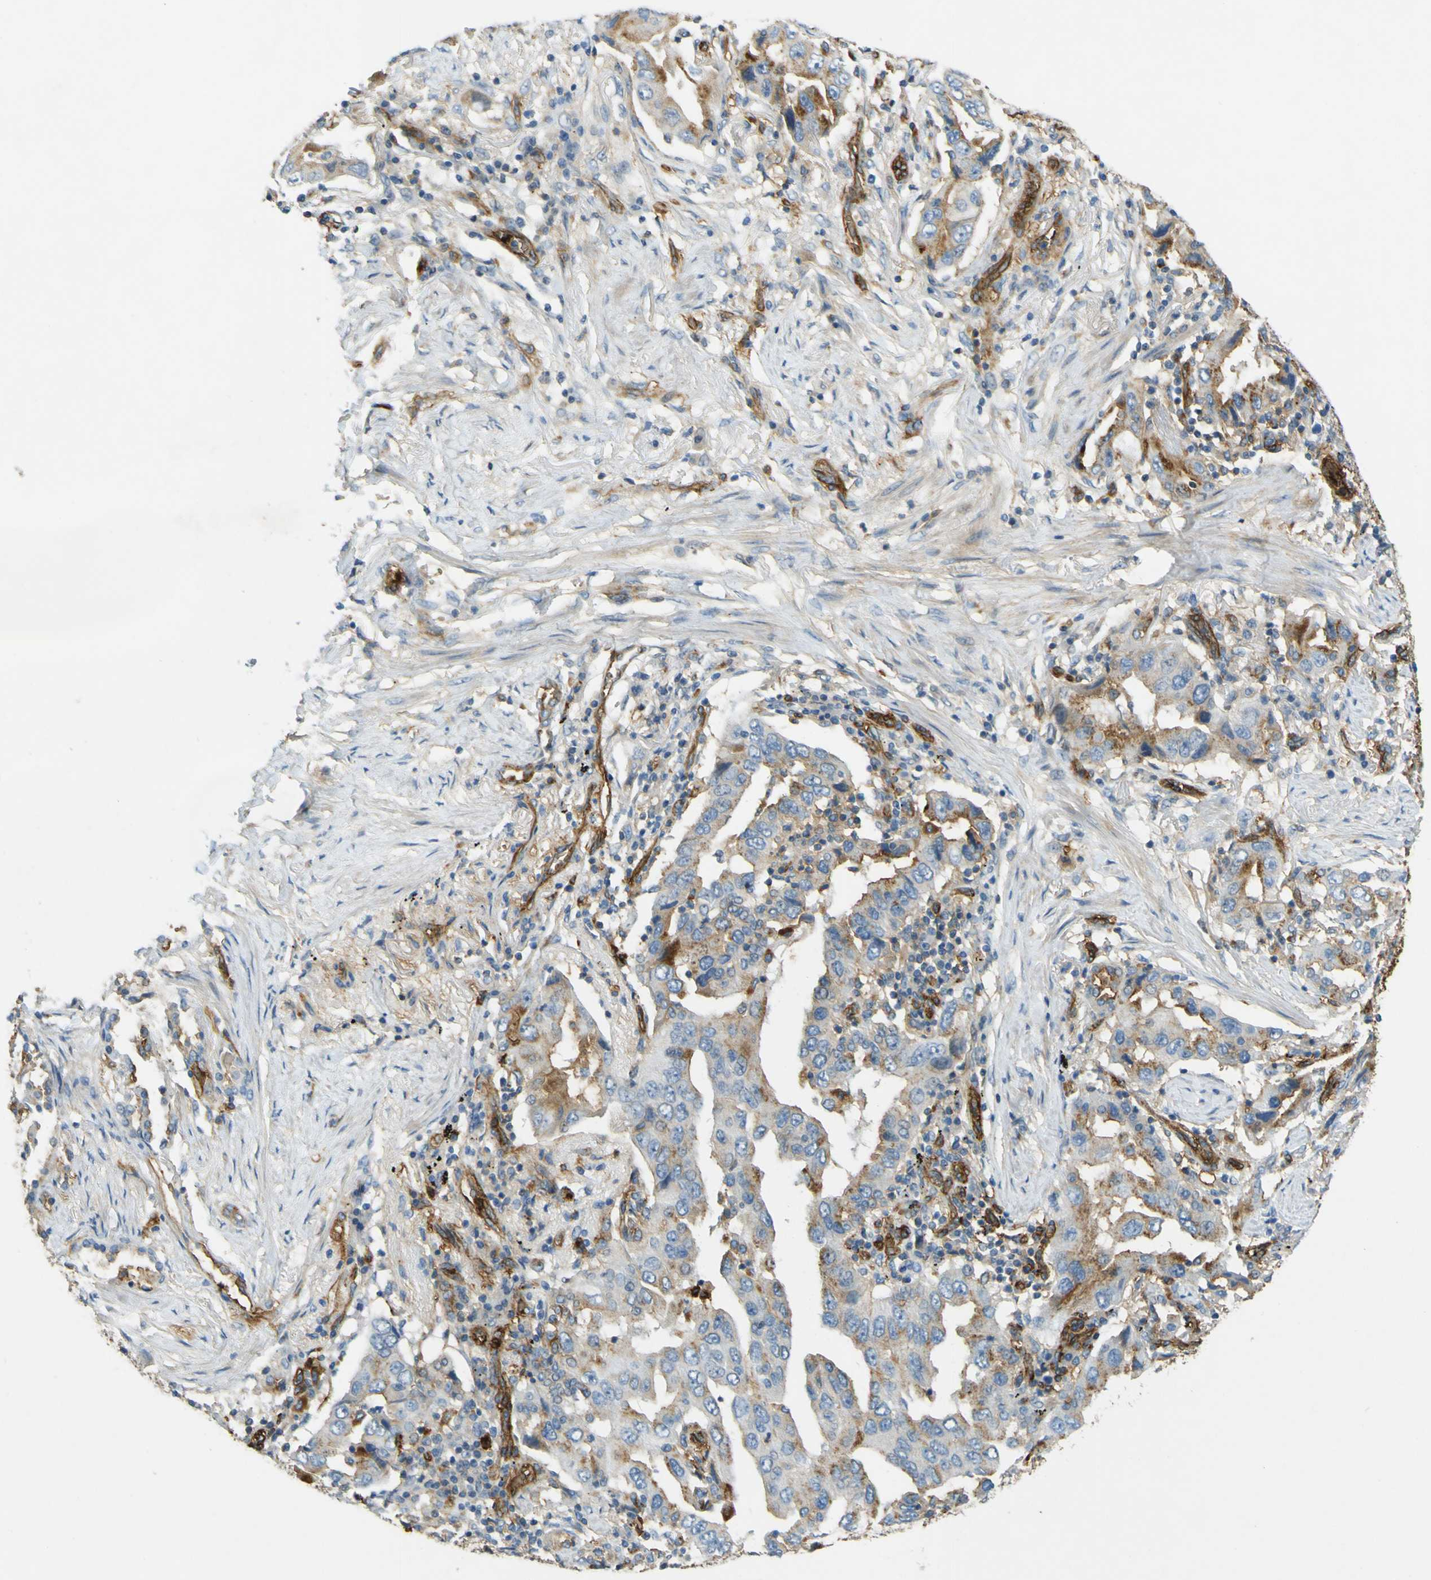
{"staining": {"intensity": "moderate", "quantity": "25%-75%", "location": "cytoplasmic/membranous"}, "tissue": "lung cancer", "cell_type": "Tumor cells", "image_type": "cancer", "snomed": [{"axis": "morphology", "description": "Adenocarcinoma, NOS"}, {"axis": "topography", "description": "Lung"}], "caption": "Moderate cytoplasmic/membranous positivity is identified in approximately 25%-75% of tumor cells in lung cancer.", "gene": "PLXDC1", "patient": {"sex": "female", "age": 65}}